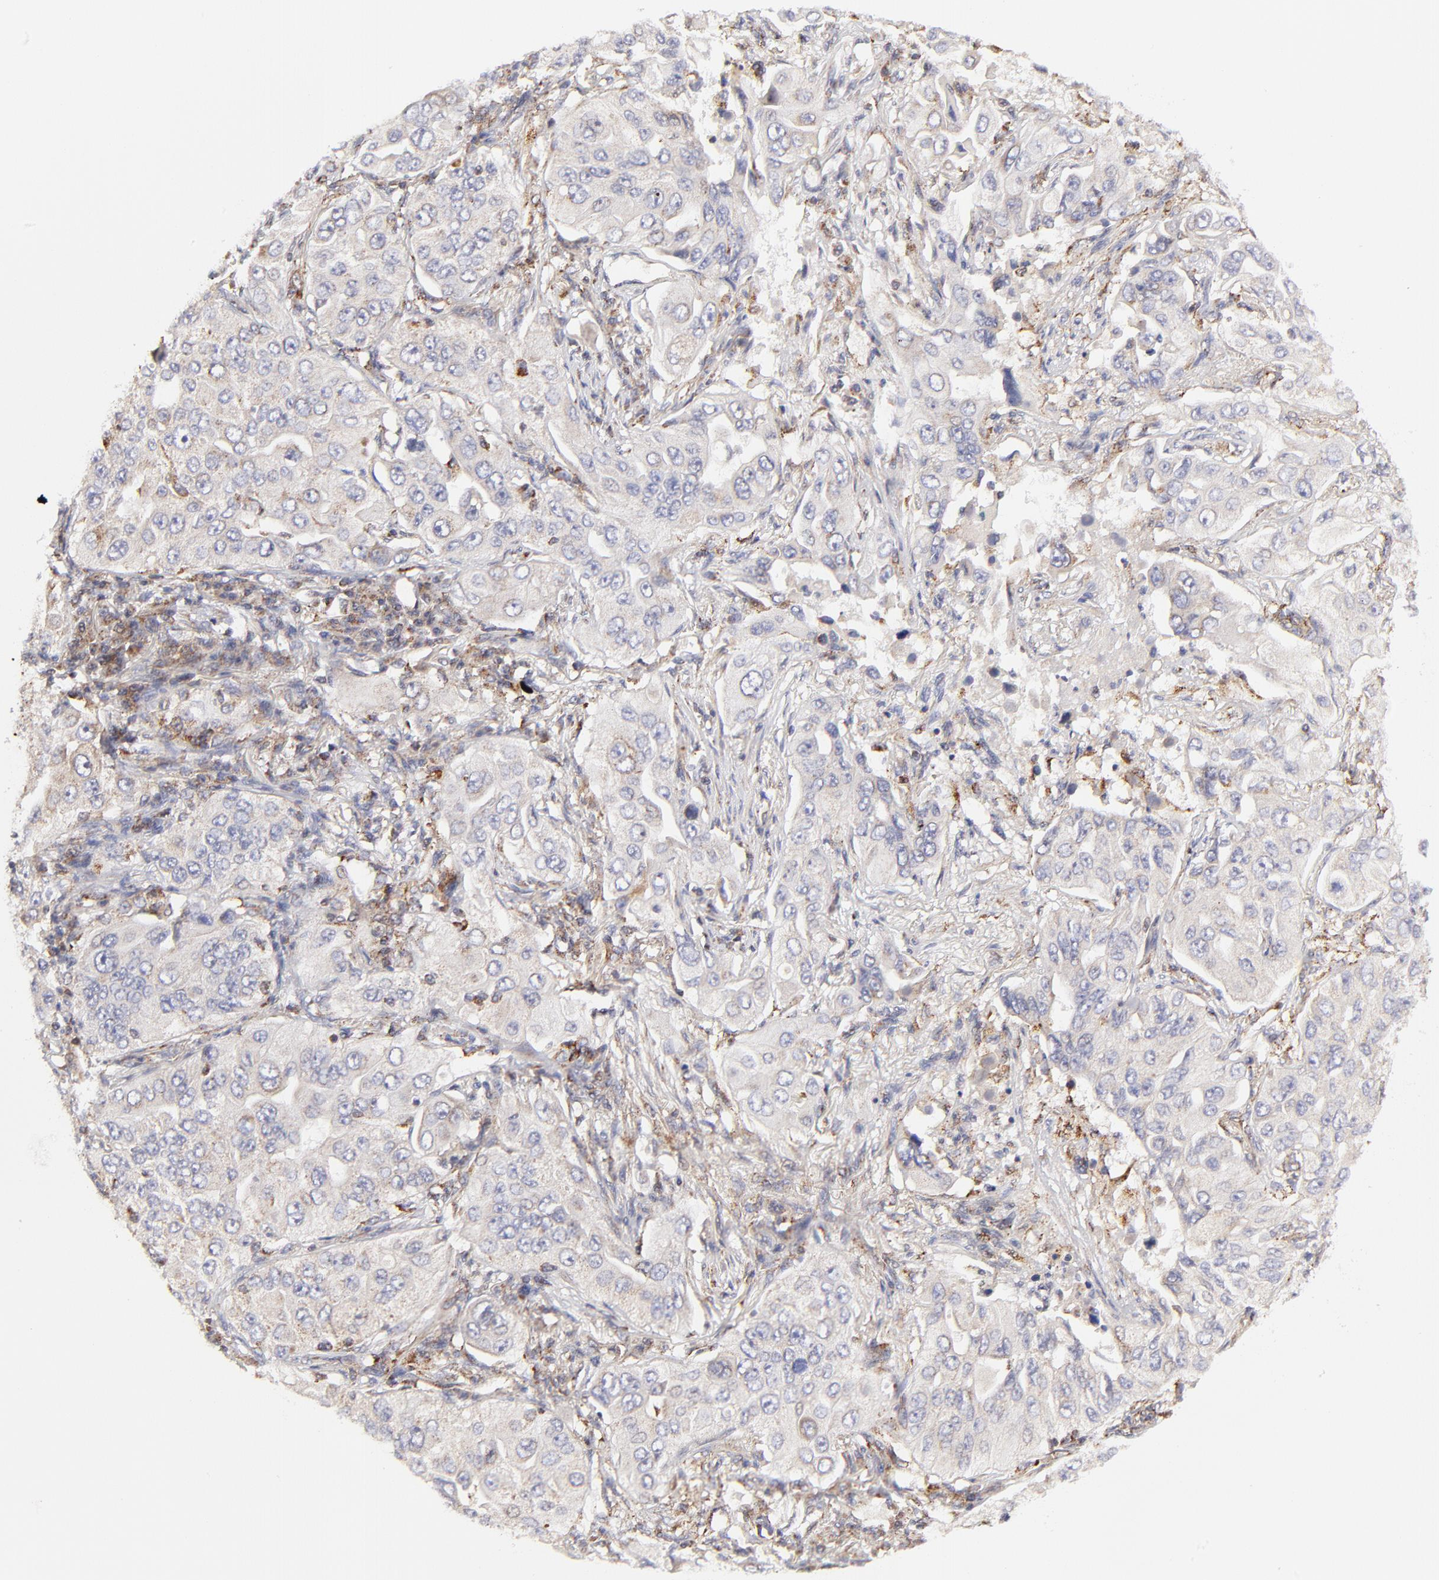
{"staining": {"intensity": "negative", "quantity": "none", "location": "none"}, "tissue": "lung cancer", "cell_type": "Tumor cells", "image_type": "cancer", "snomed": [{"axis": "morphology", "description": "Adenocarcinoma, NOS"}, {"axis": "topography", "description": "Lung"}], "caption": "The photomicrograph demonstrates no staining of tumor cells in adenocarcinoma (lung). (Immunohistochemistry (ihc), brightfield microscopy, high magnification).", "gene": "MAP2K7", "patient": {"sex": "male", "age": 84}}